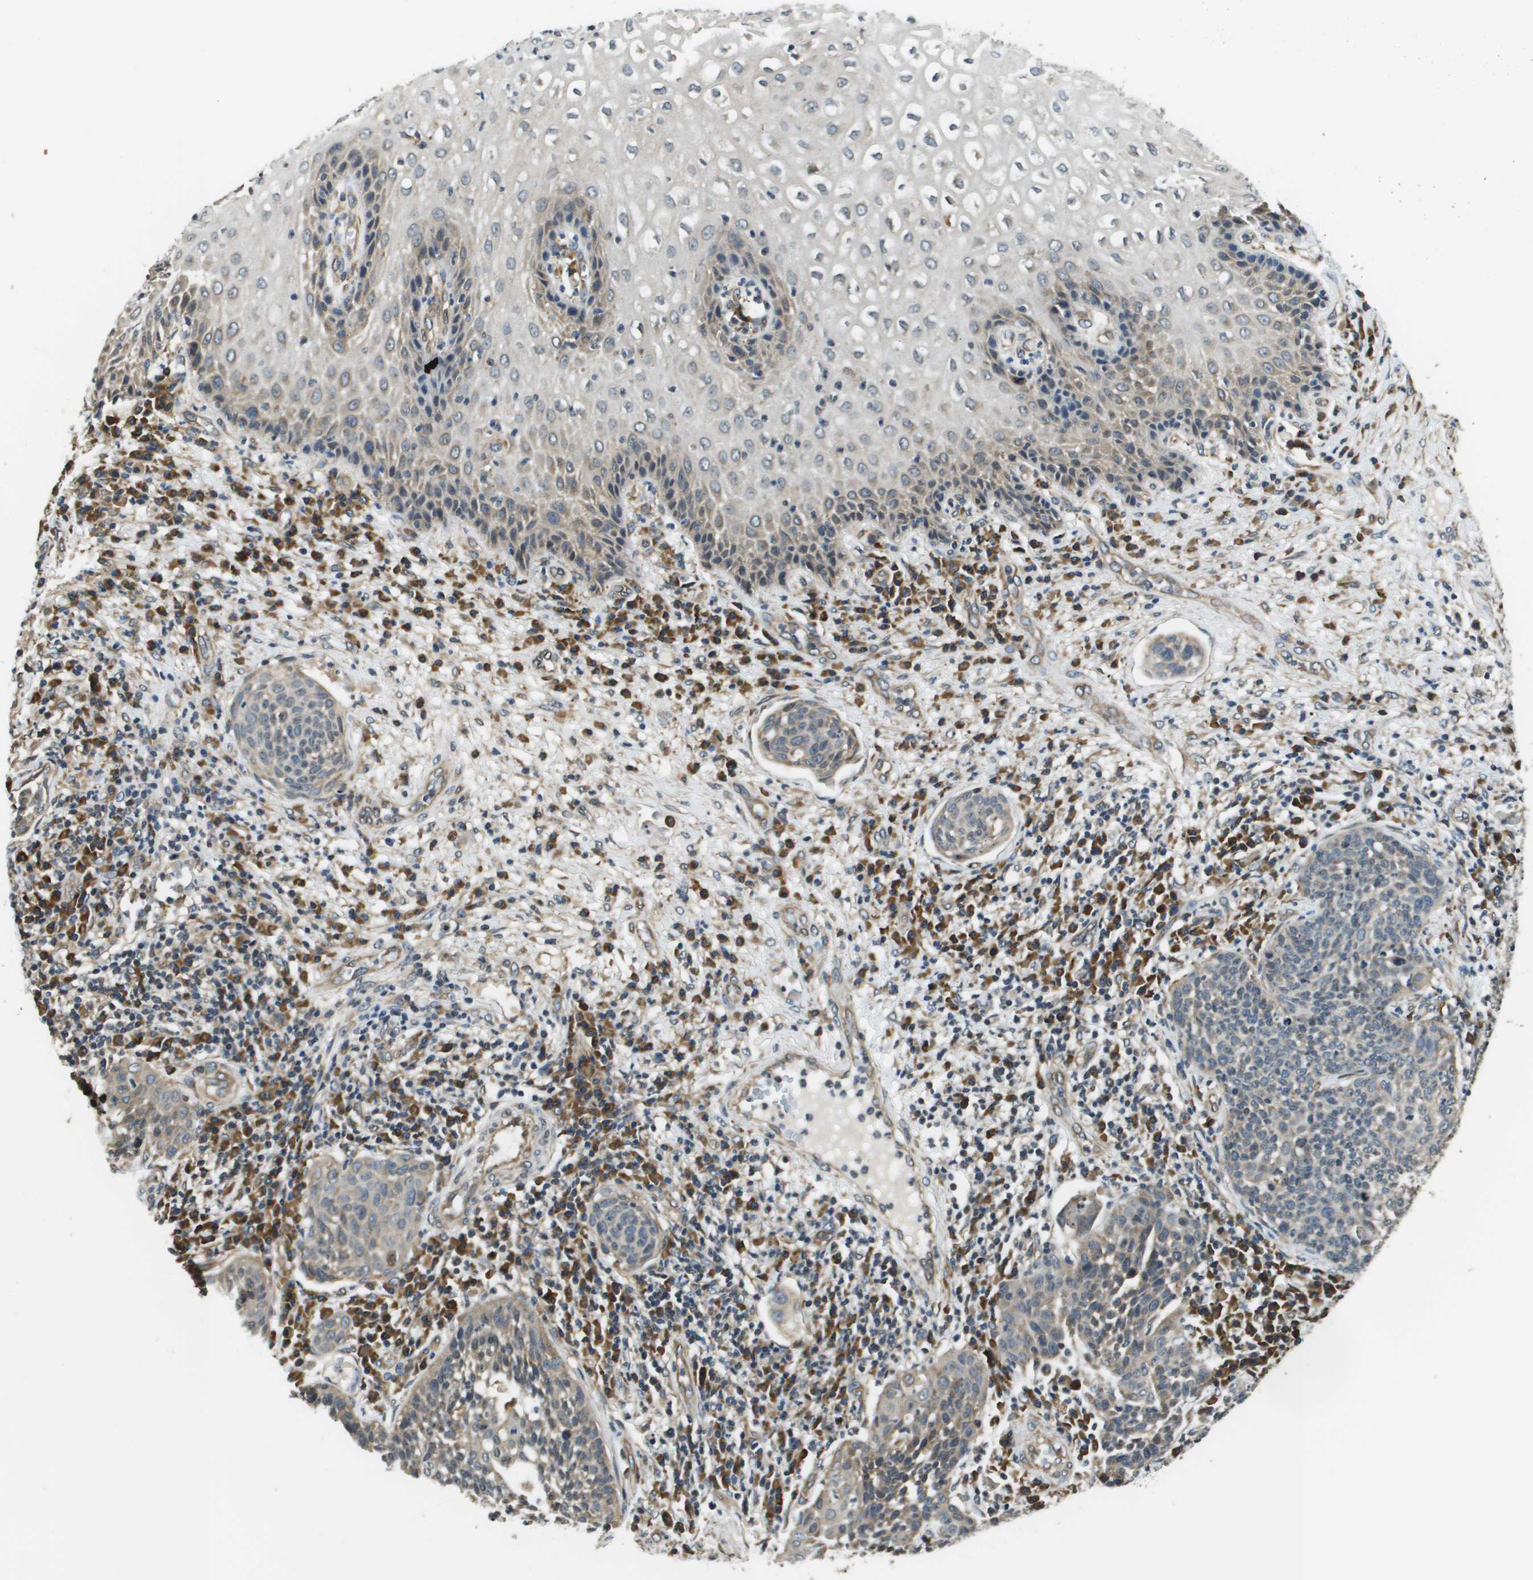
{"staining": {"intensity": "weak", "quantity": "25%-75%", "location": "cytoplasmic/membranous"}, "tissue": "cervical cancer", "cell_type": "Tumor cells", "image_type": "cancer", "snomed": [{"axis": "morphology", "description": "Squamous cell carcinoma, NOS"}, {"axis": "topography", "description": "Cervix"}], "caption": "Immunohistochemistry image of squamous cell carcinoma (cervical) stained for a protein (brown), which shows low levels of weak cytoplasmic/membranous expression in approximately 25%-75% of tumor cells.", "gene": "SEC62", "patient": {"sex": "female", "age": 34}}